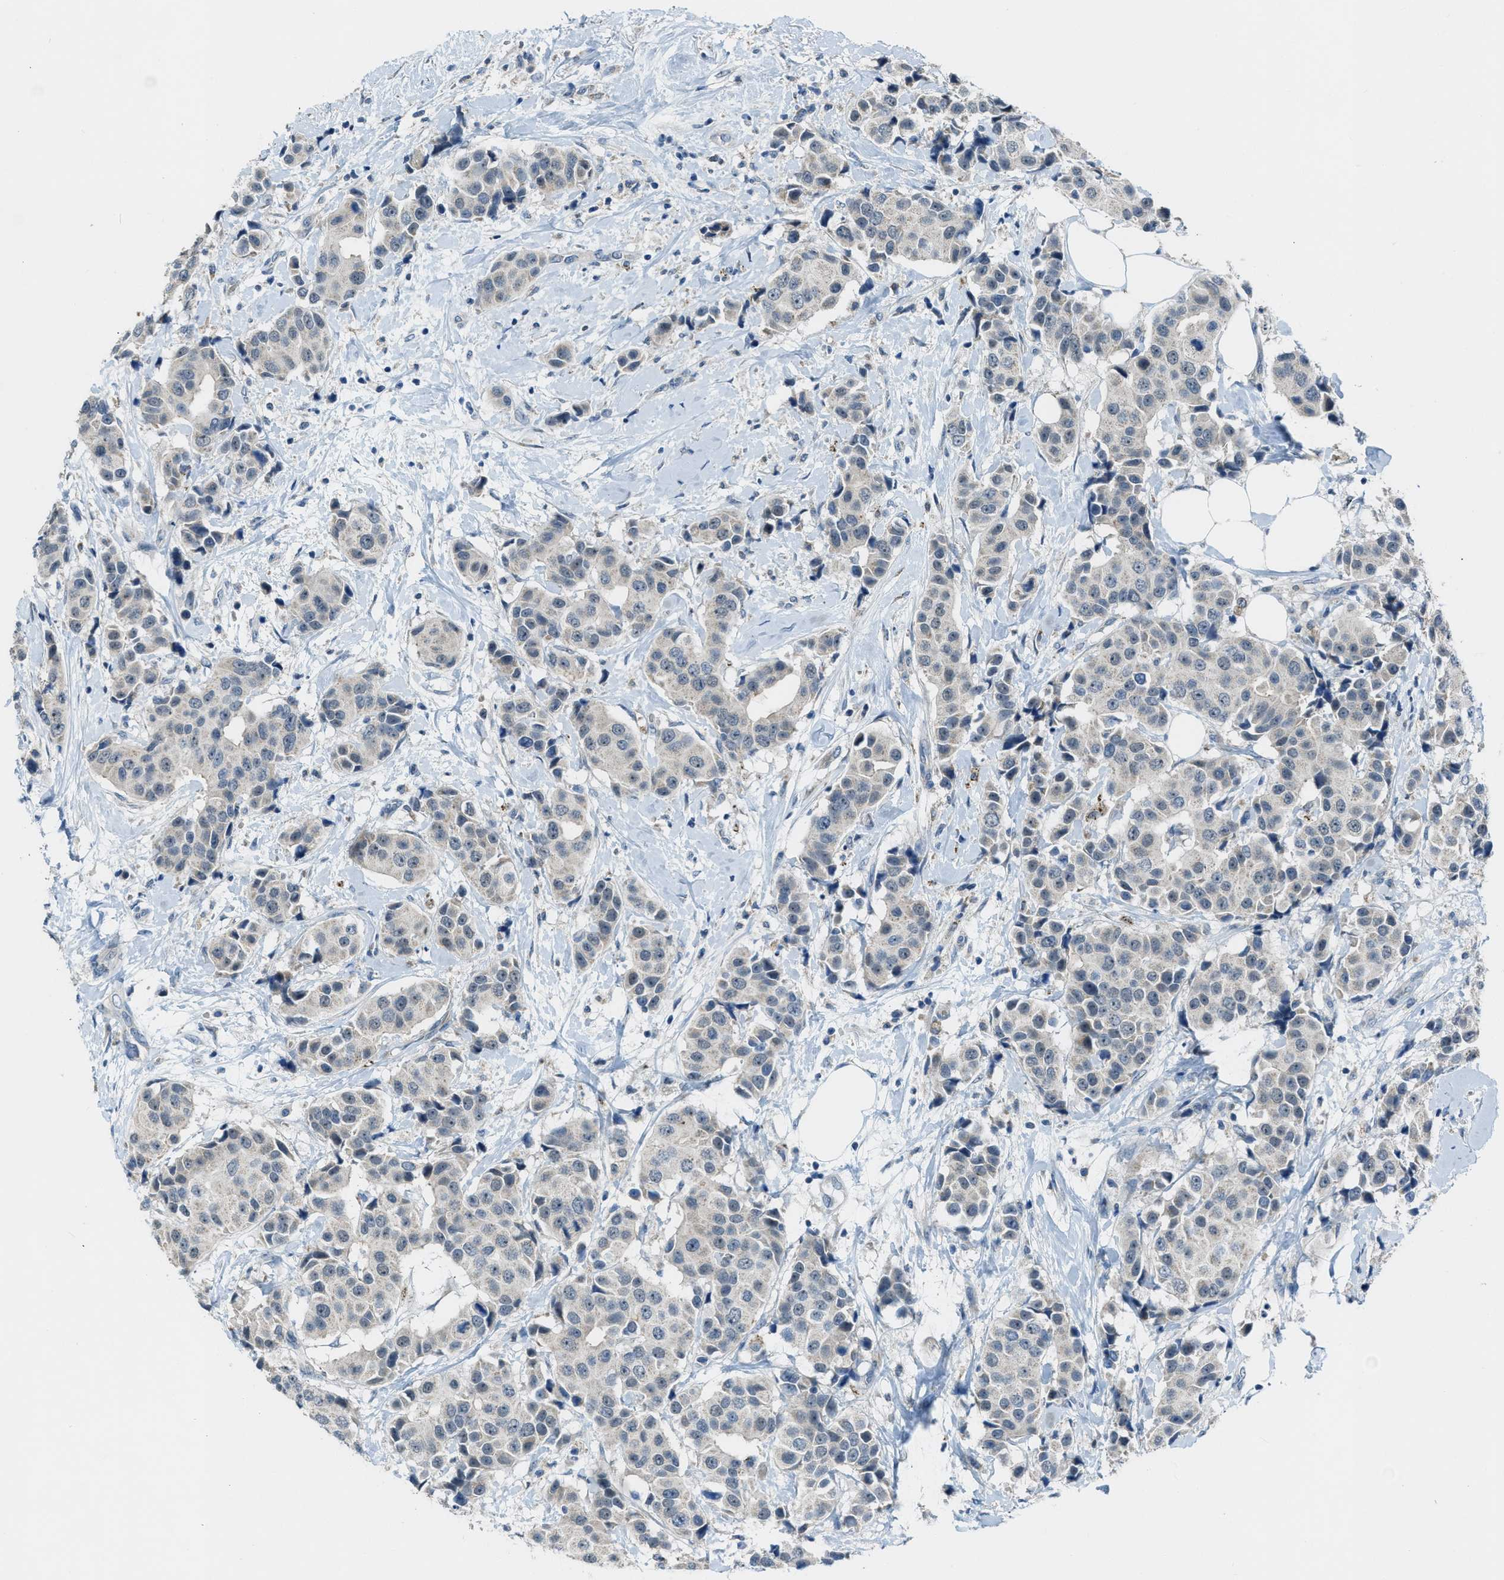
{"staining": {"intensity": "weak", "quantity": "<25%", "location": "cytoplasmic/membranous"}, "tissue": "breast cancer", "cell_type": "Tumor cells", "image_type": "cancer", "snomed": [{"axis": "morphology", "description": "Normal tissue, NOS"}, {"axis": "morphology", "description": "Duct carcinoma"}, {"axis": "topography", "description": "Breast"}], "caption": "High magnification brightfield microscopy of breast cancer (intraductal carcinoma) stained with DAB (brown) and counterstained with hematoxylin (blue): tumor cells show no significant staining.", "gene": "CDON", "patient": {"sex": "female", "age": 39}}